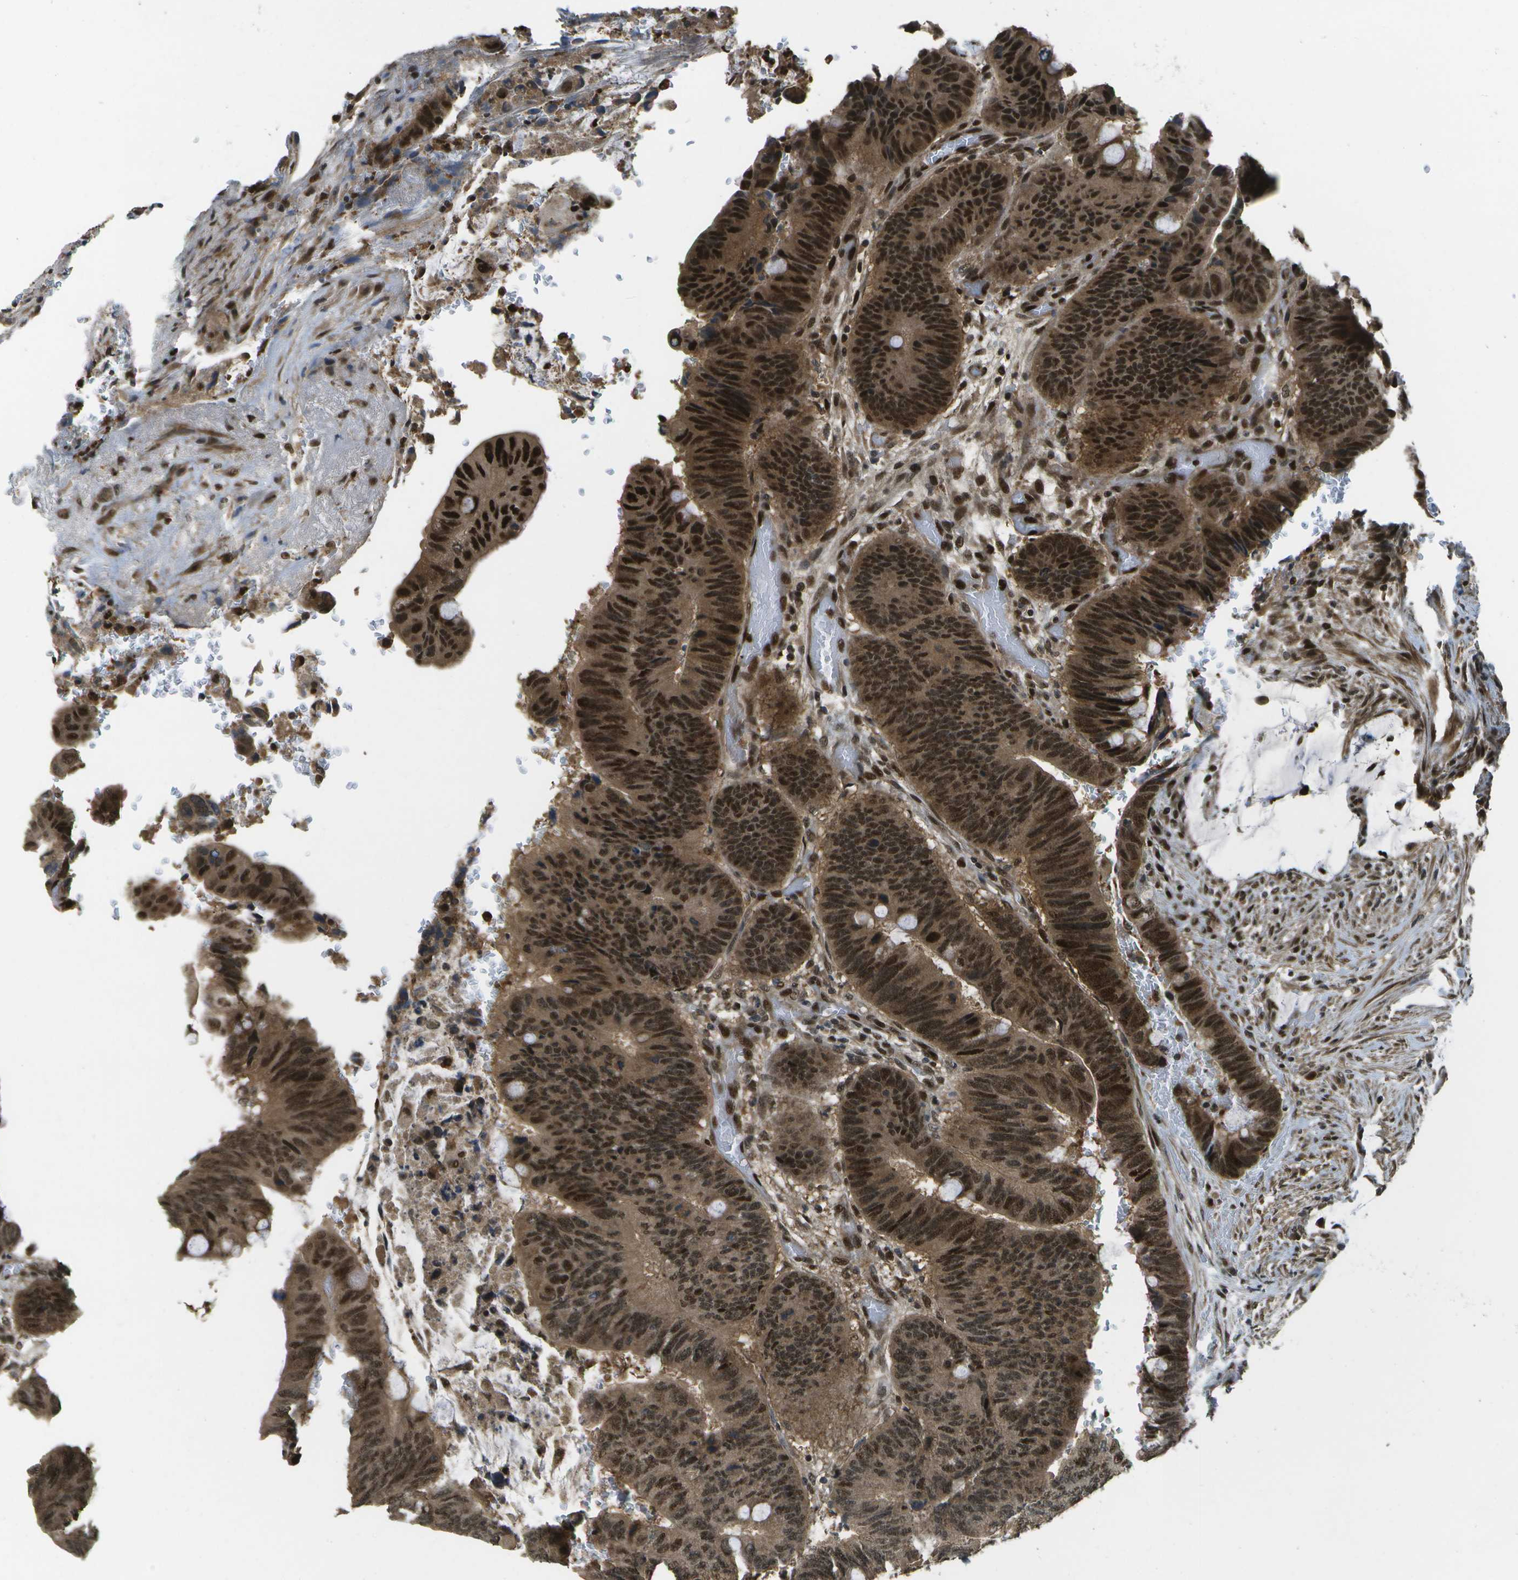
{"staining": {"intensity": "strong", "quantity": ">75%", "location": "cytoplasmic/membranous,nuclear"}, "tissue": "colorectal cancer", "cell_type": "Tumor cells", "image_type": "cancer", "snomed": [{"axis": "morphology", "description": "Normal tissue, NOS"}, {"axis": "morphology", "description": "Adenocarcinoma, NOS"}, {"axis": "topography", "description": "Rectum"}], "caption": "There is high levels of strong cytoplasmic/membranous and nuclear staining in tumor cells of colorectal adenocarcinoma, as demonstrated by immunohistochemical staining (brown color).", "gene": "GANC", "patient": {"sex": "male", "age": 92}}